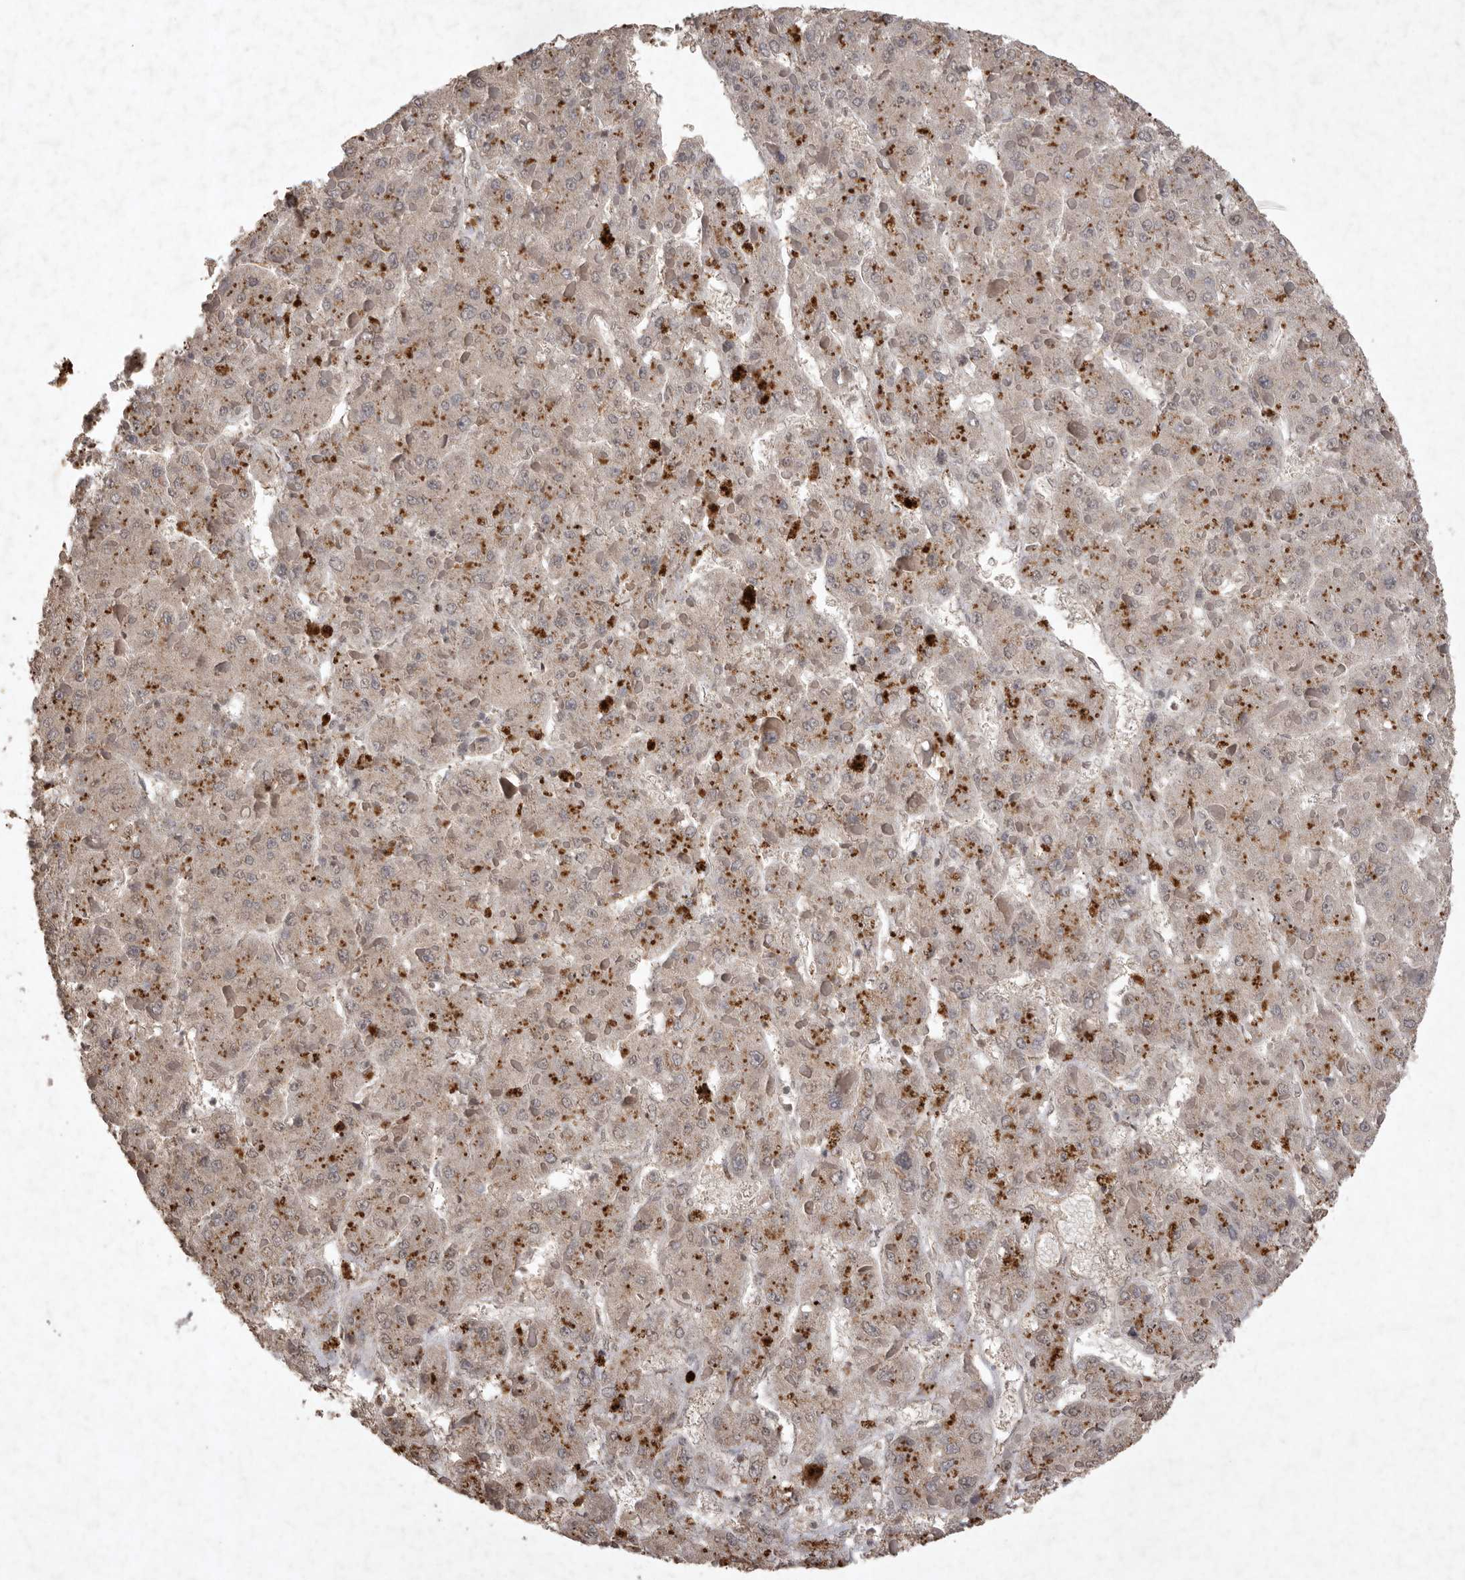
{"staining": {"intensity": "moderate", "quantity": ">75%", "location": "cytoplasmic/membranous"}, "tissue": "liver cancer", "cell_type": "Tumor cells", "image_type": "cancer", "snomed": [{"axis": "morphology", "description": "Carcinoma, Hepatocellular, NOS"}, {"axis": "topography", "description": "Liver"}], "caption": "DAB (3,3'-diaminobenzidine) immunohistochemical staining of human hepatocellular carcinoma (liver) exhibits moderate cytoplasmic/membranous protein positivity in approximately >75% of tumor cells. Using DAB (brown) and hematoxylin (blue) stains, captured at high magnification using brightfield microscopy.", "gene": "APLNR", "patient": {"sex": "female", "age": 73}}